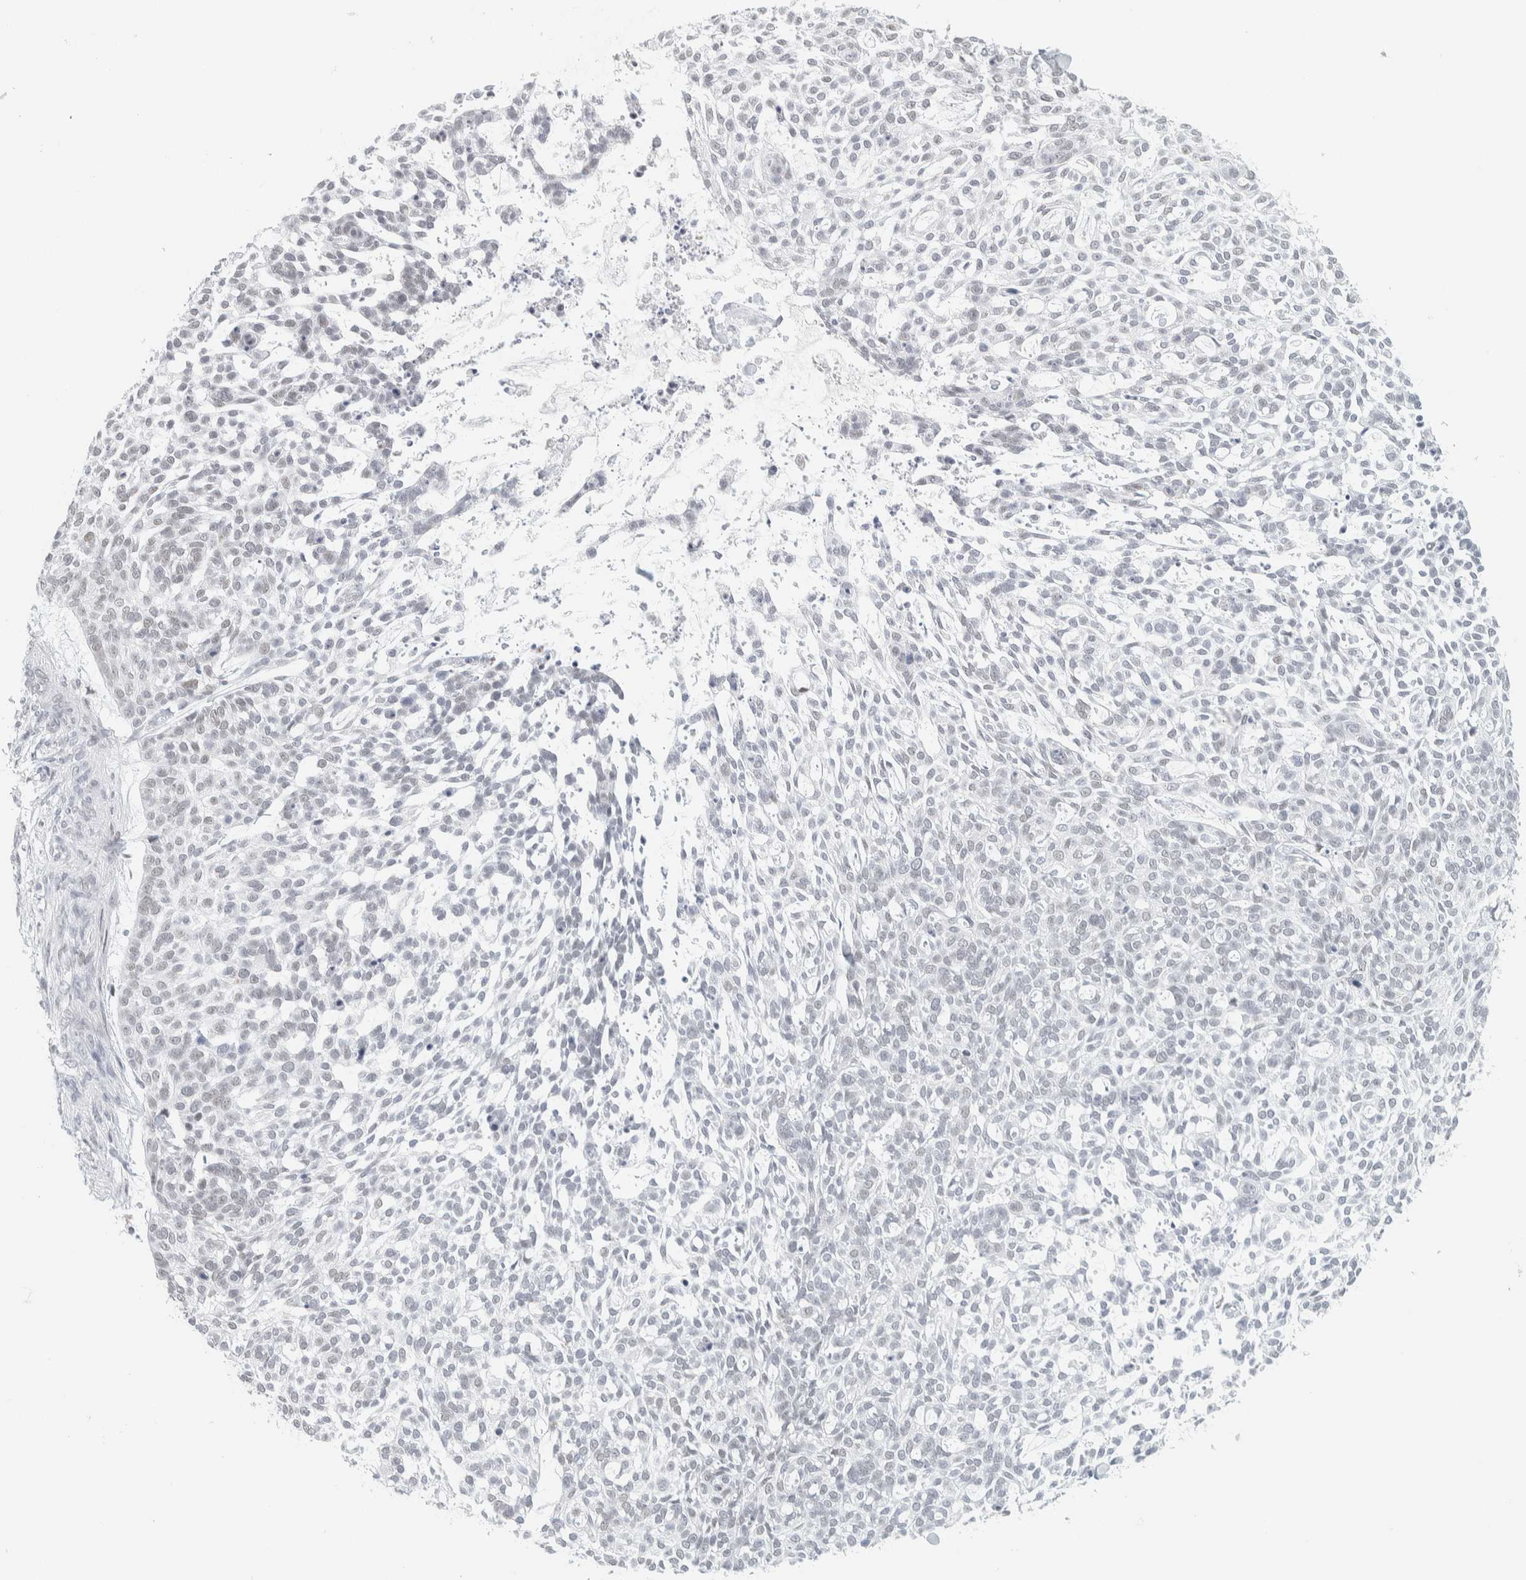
{"staining": {"intensity": "weak", "quantity": "25%-75%", "location": "nuclear"}, "tissue": "skin cancer", "cell_type": "Tumor cells", "image_type": "cancer", "snomed": [{"axis": "morphology", "description": "Basal cell carcinoma"}, {"axis": "topography", "description": "Skin"}], "caption": "Tumor cells display low levels of weak nuclear staining in approximately 25%-75% of cells in skin cancer (basal cell carcinoma).", "gene": "CDH17", "patient": {"sex": "female", "age": 64}}